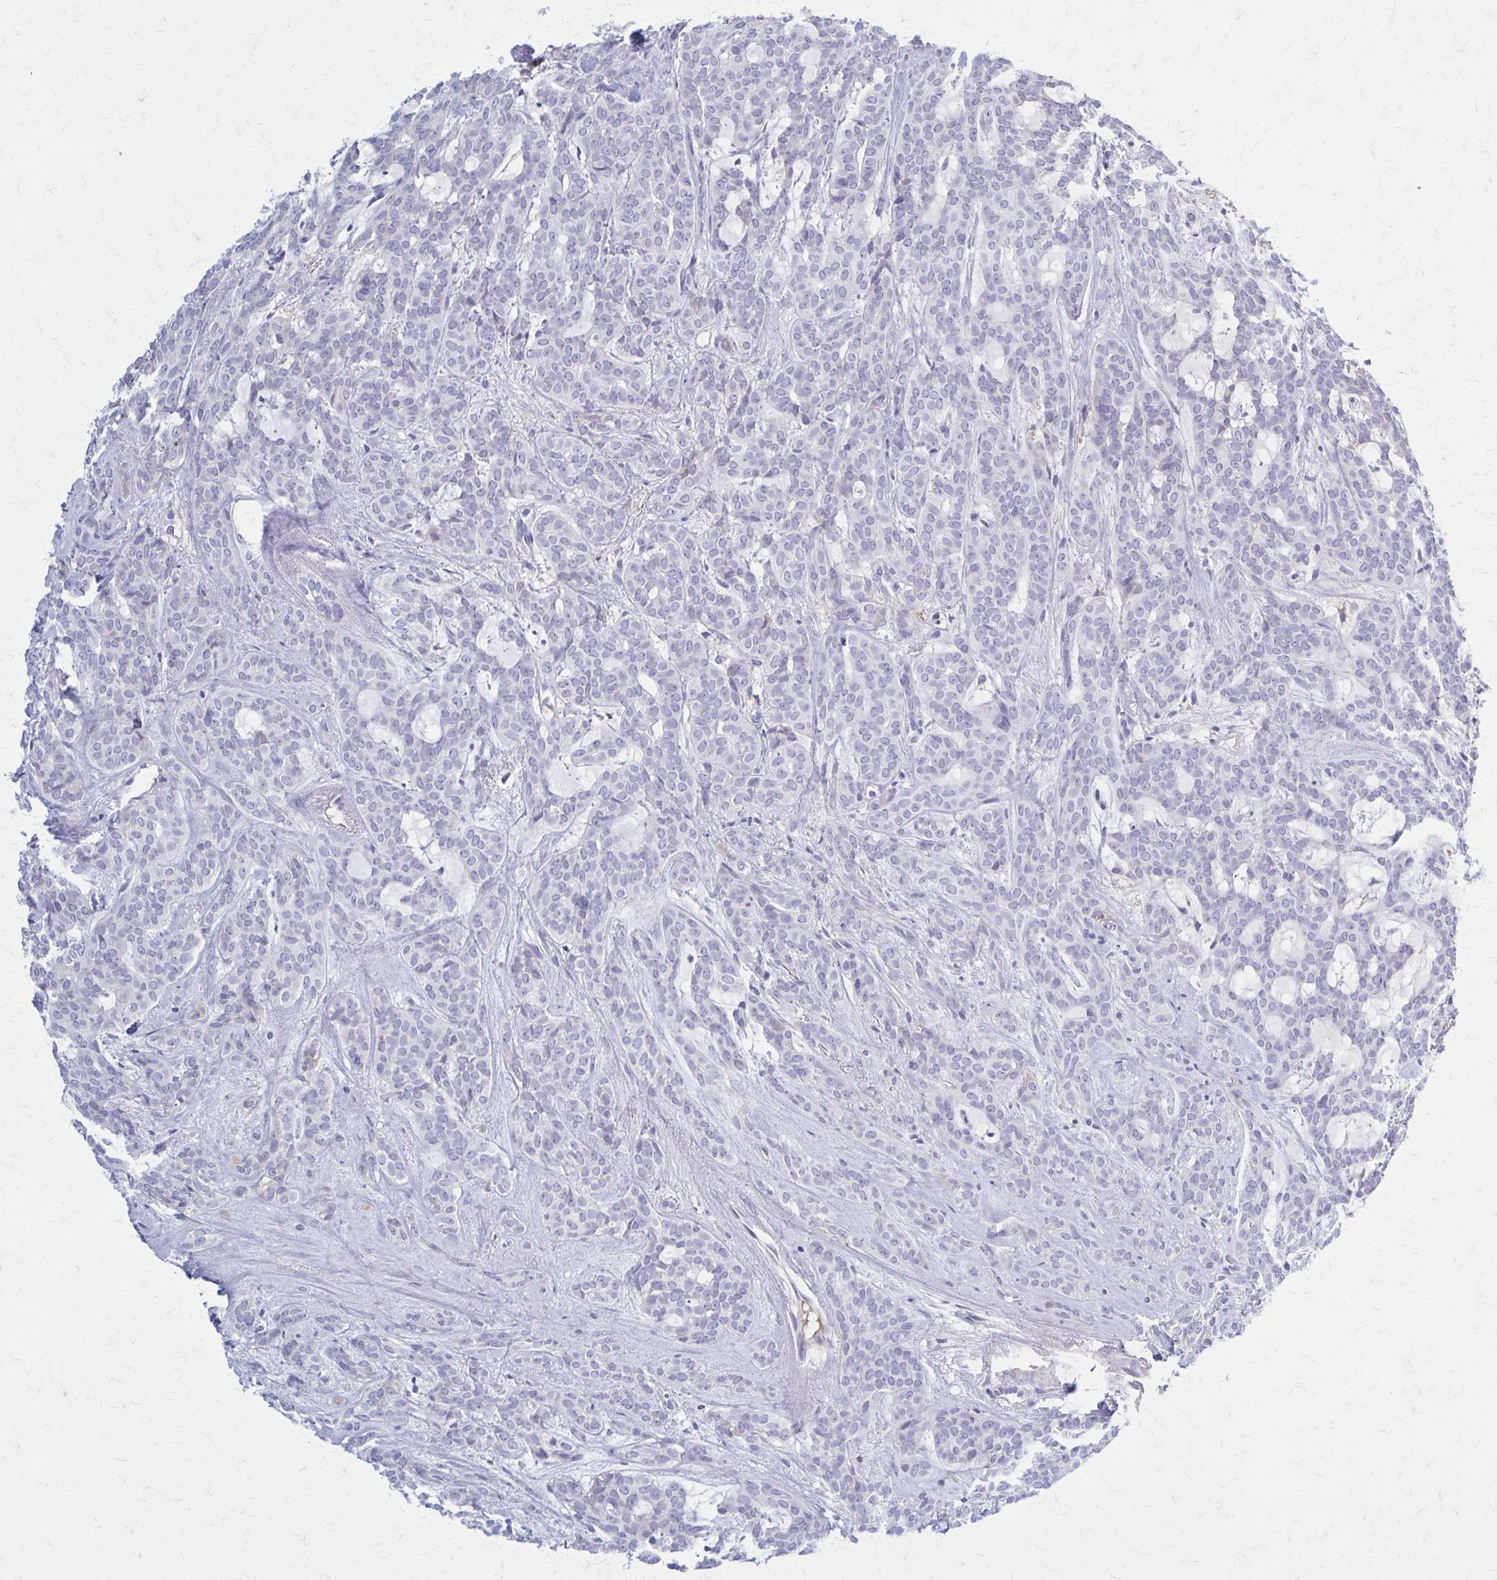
{"staining": {"intensity": "negative", "quantity": "none", "location": "none"}, "tissue": "head and neck cancer", "cell_type": "Tumor cells", "image_type": "cancer", "snomed": [{"axis": "morphology", "description": "Adenocarcinoma, NOS"}, {"axis": "topography", "description": "Head-Neck"}], "caption": "This is an IHC image of head and neck cancer. There is no positivity in tumor cells.", "gene": "SERPIND1", "patient": {"sex": "female", "age": 57}}